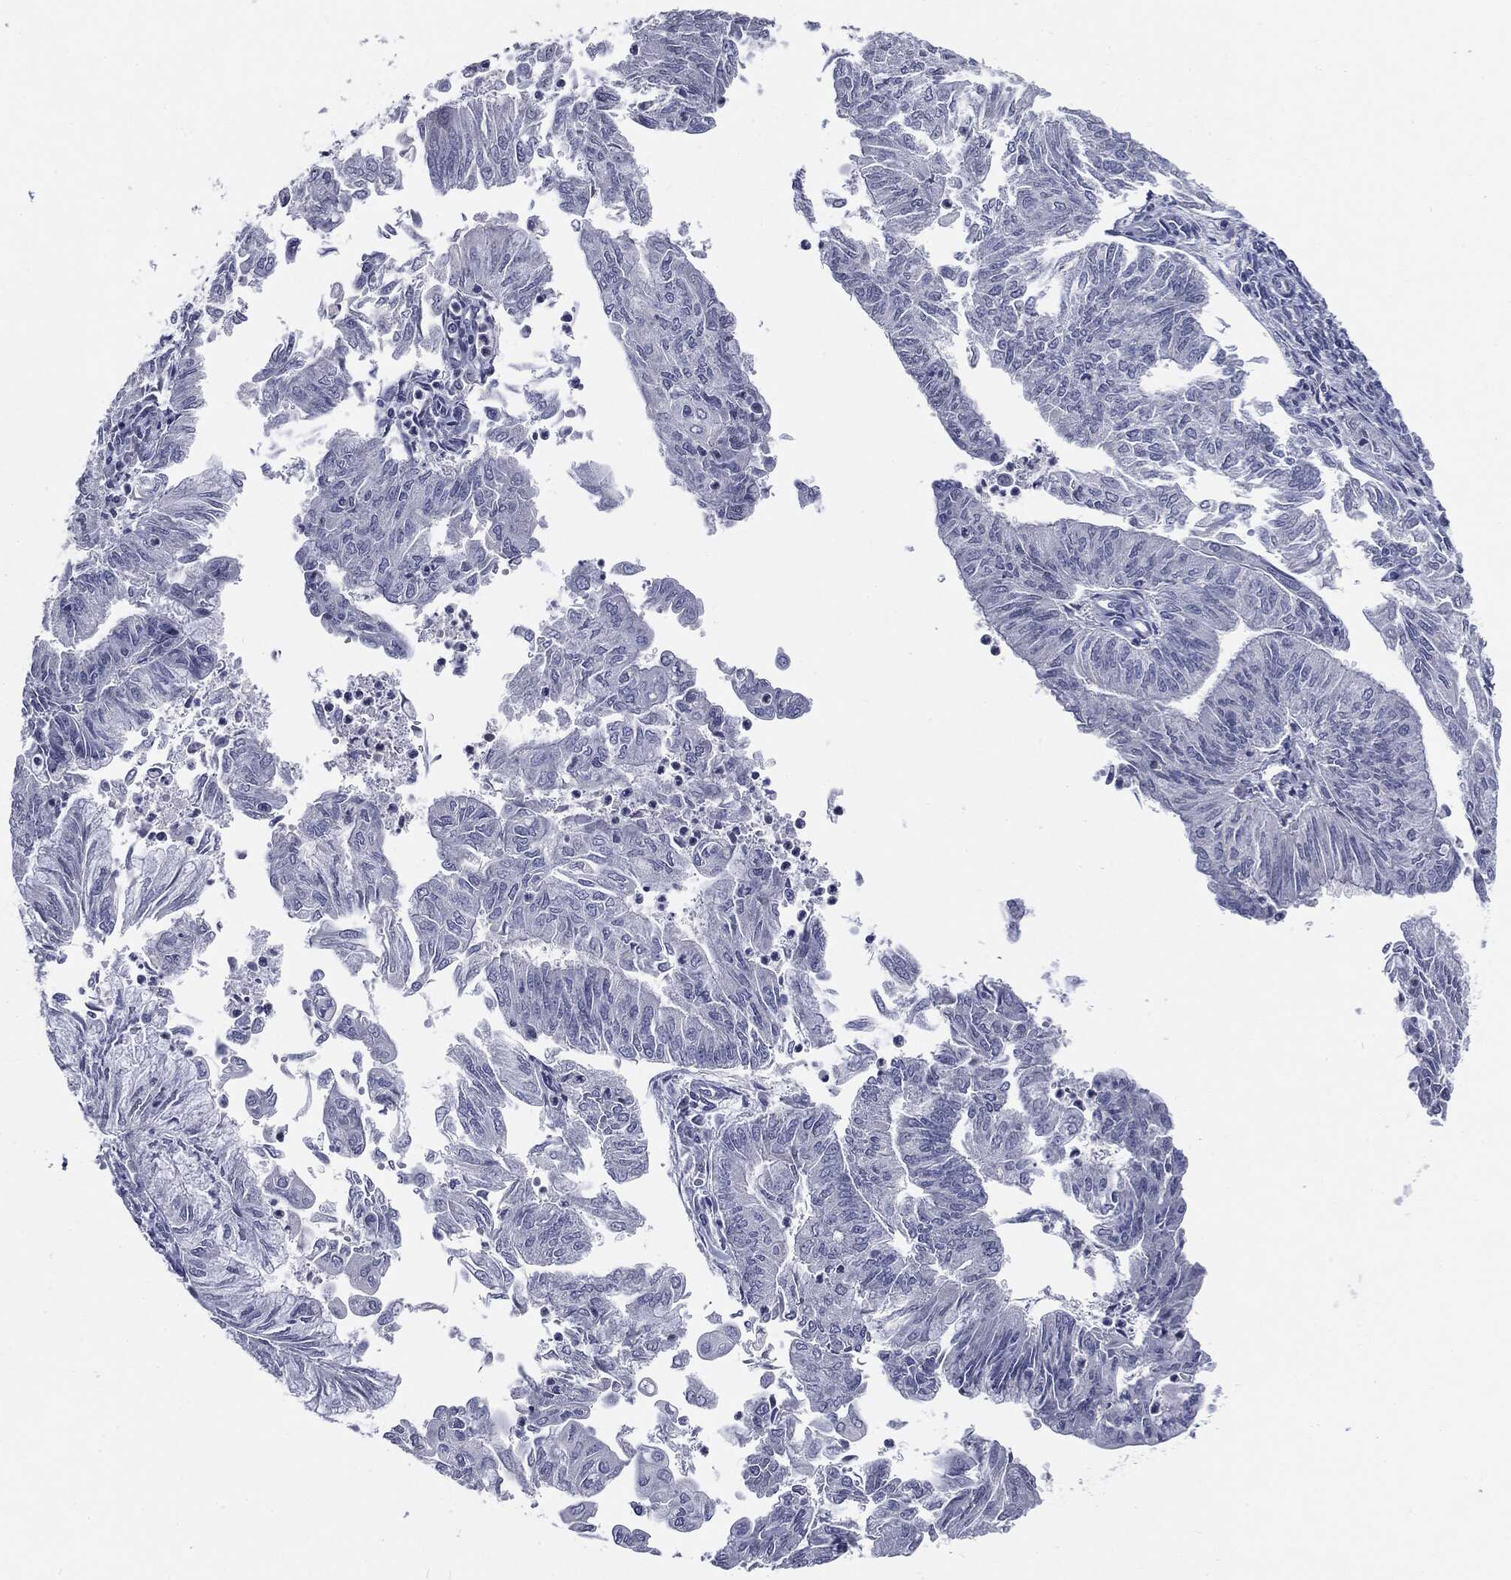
{"staining": {"intensity": "negative", "quantity": "none", "location": "none"}, "tissue": "endometrial cancer", "cell_type": "Tumor cells", "image_type": "cancer", "snomed": [{"axis": "morphology", "description": "Adenocarcinoma, NOS"}, {"axis": "topography", "description": "Endometrium"}], "caption": "Human endometrial cancer (adenocarcinoma) stained for a protein using immunohistochemistry (IHC) displays no positivity in tumor cells.", "gene": "CGB1", "patient": {"sex": "female", "age": 59}}